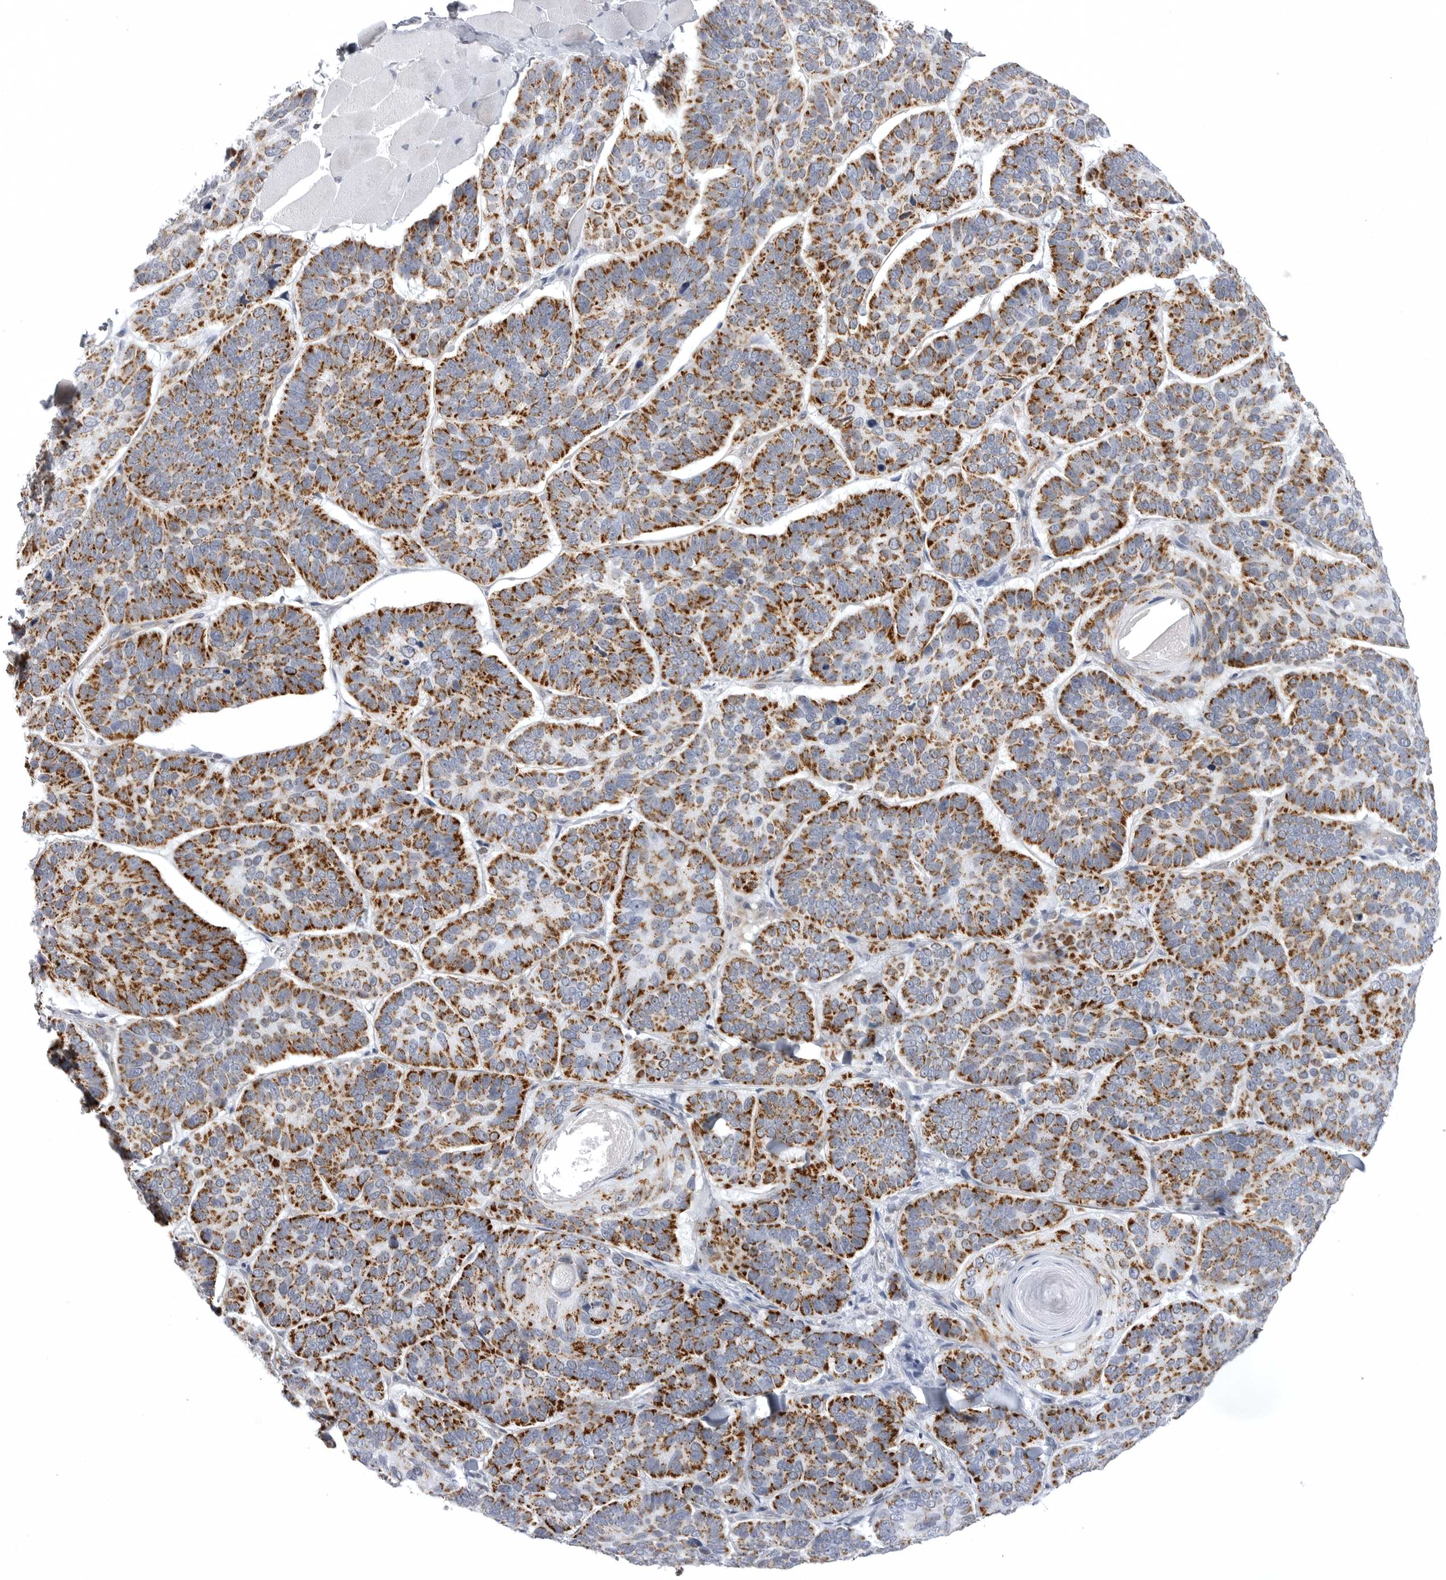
{"staining": {"intensity": "strong", "quantity": ">75%", "location": "cytoplasmic/membranous"}, "tissue": "skin cancer", "cell_type": "Tumor cells", "image_type": "cancer", "snomed": [{"axis": "morphology", "description": "Basal cell carcinoma"}, {"axis": "topography", "description": "Skin"}], "caption": "Skin cancer stained for a protein reveals strong cytoplasmic/membranous positivity in tumor cells.", "gene": "TUFM", "patient": {"sex": "male", "age": 62}}